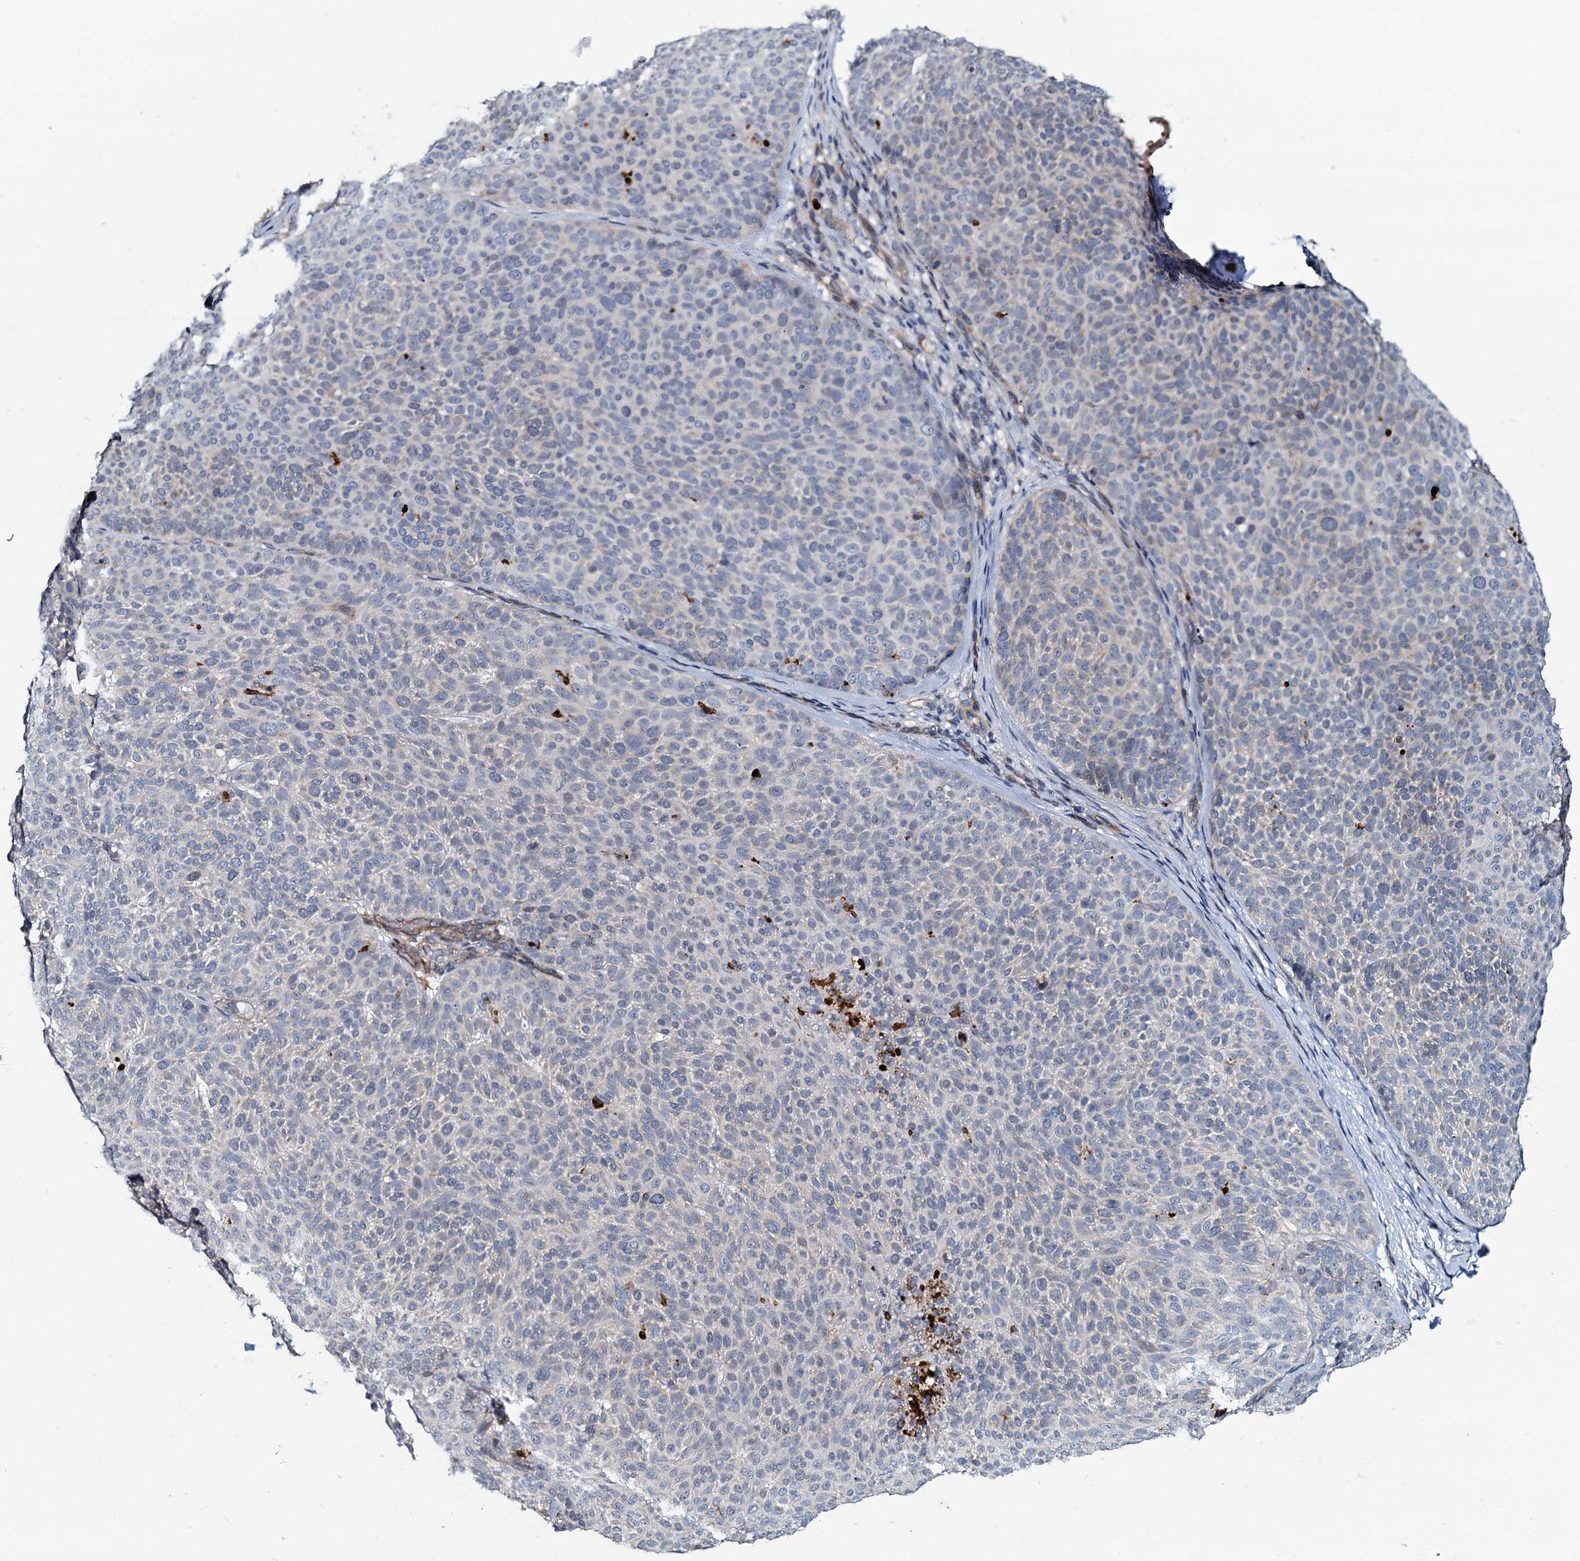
{"staining": {"intensity": "negative", "quantity": "none", "location": "none"}, "tissue": "skin cancer", "cell_type": "Tumor cells", "image_type": "cancer", "snomed": [{"axis": "morphology", "description": "Basal cell carcinoma"}, {"axis": "topography", "description": "Skin"}], "caption": "Tumor cells show no significant protein expression in skin basal cell carcinoma.", "gene": "DCUN1D2", "patient": {"sex": "male", "age": 85}}